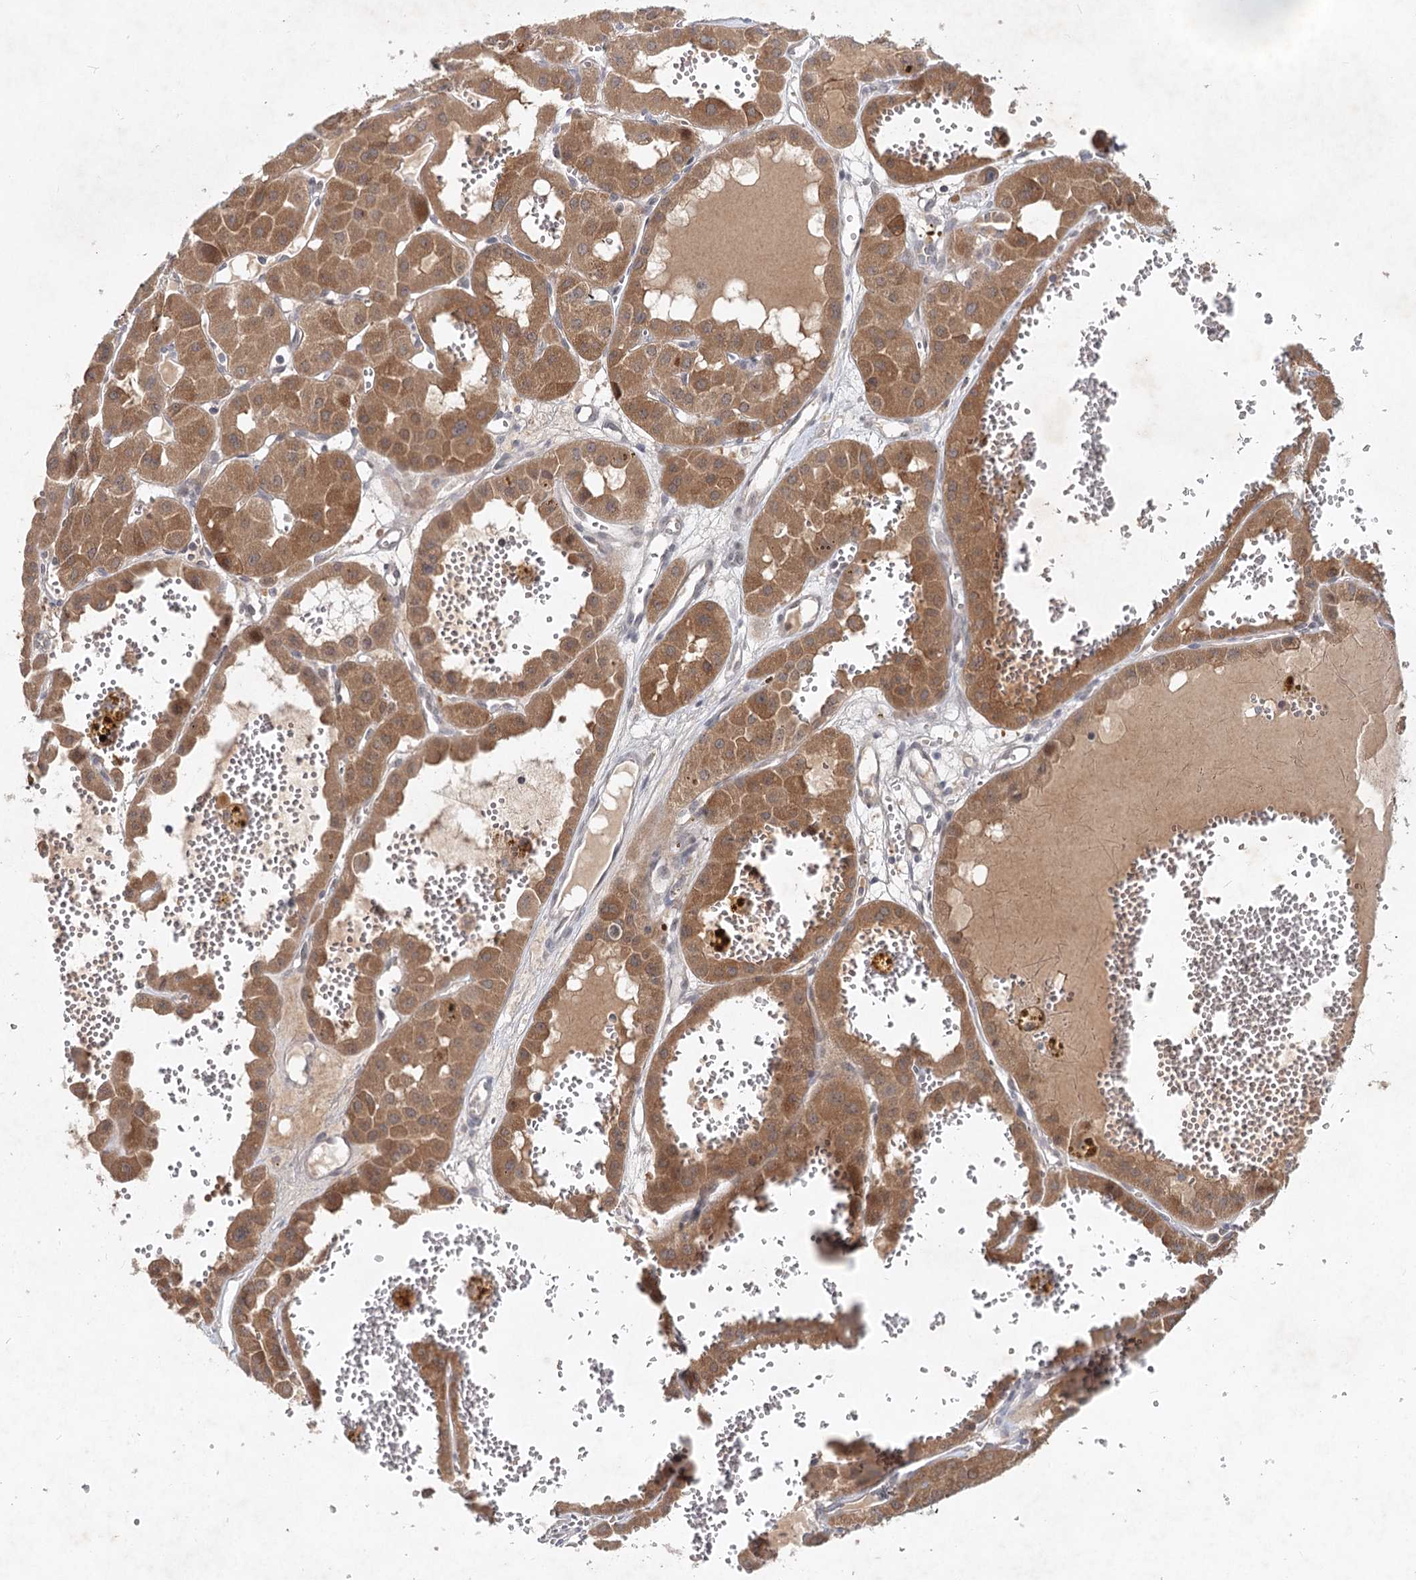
{"staining": {"intensity": "moderate", "quantity": ">75%", "location": "cytoplasmic/membranous"}, "tissue": "renal cancer", "cell_type": "Tumor cells", "image_type": "cancer", "snomed": [{"axis": "morphology", "description": "Carcinoma, NOS"}, {"axis": "topography", "description": "Kidney"}], "caption": "Tumor cells reveal medium levels of moderate cytoplasmic/membranous expression in about >75% of cells in human carcinoma (renal). Using DAB (brown) and hematoxylin (blue) stains, captured at high magnification using brightfield microscopy.", "gene": "AP3B1", "patient": {"sex": "female", "age": 75}}